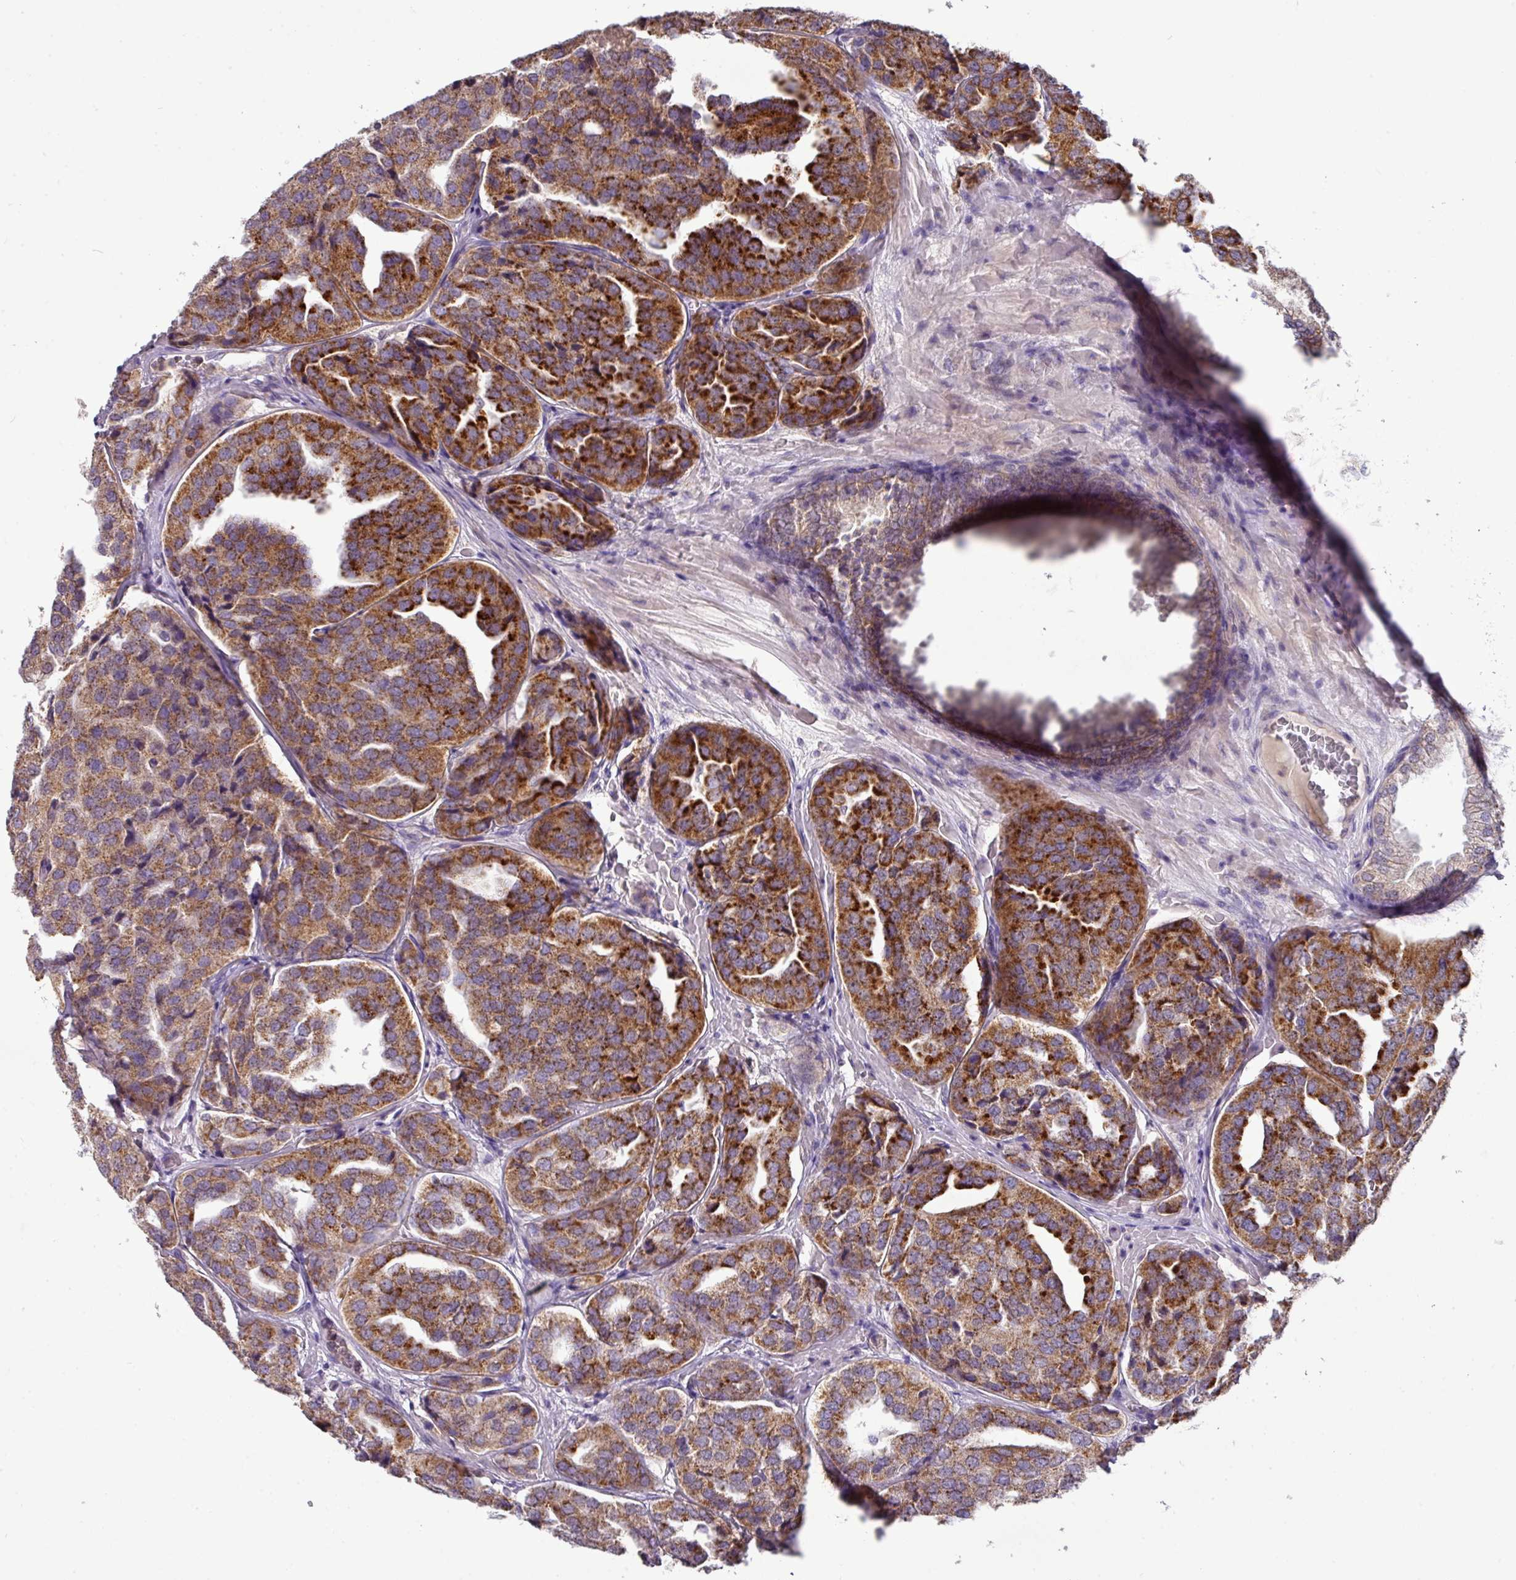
{"staining": {"intensity": "strong", "quantity": ">75%", "location": "cytoplasmic/membranous"}, "tissue": "prostate cancer", "cell_type": "Tumor cells", "image_type": "cancer", "snomed": [{"axis": "morphology", "description": "Adenocarcinoma, High grade"}, {"axis": "topography", "description": "Prostate"}], "caption": "Prostate high-grade adenocarcinoma tissue displays strong cytoplasmic/membranous positivity in approximately >75% of tumor cells The protein is shown in brown color, while the nuclei are stained blue.", "gene": "TRAPPC1", "patient": {"sex": "male", "age": 63}}